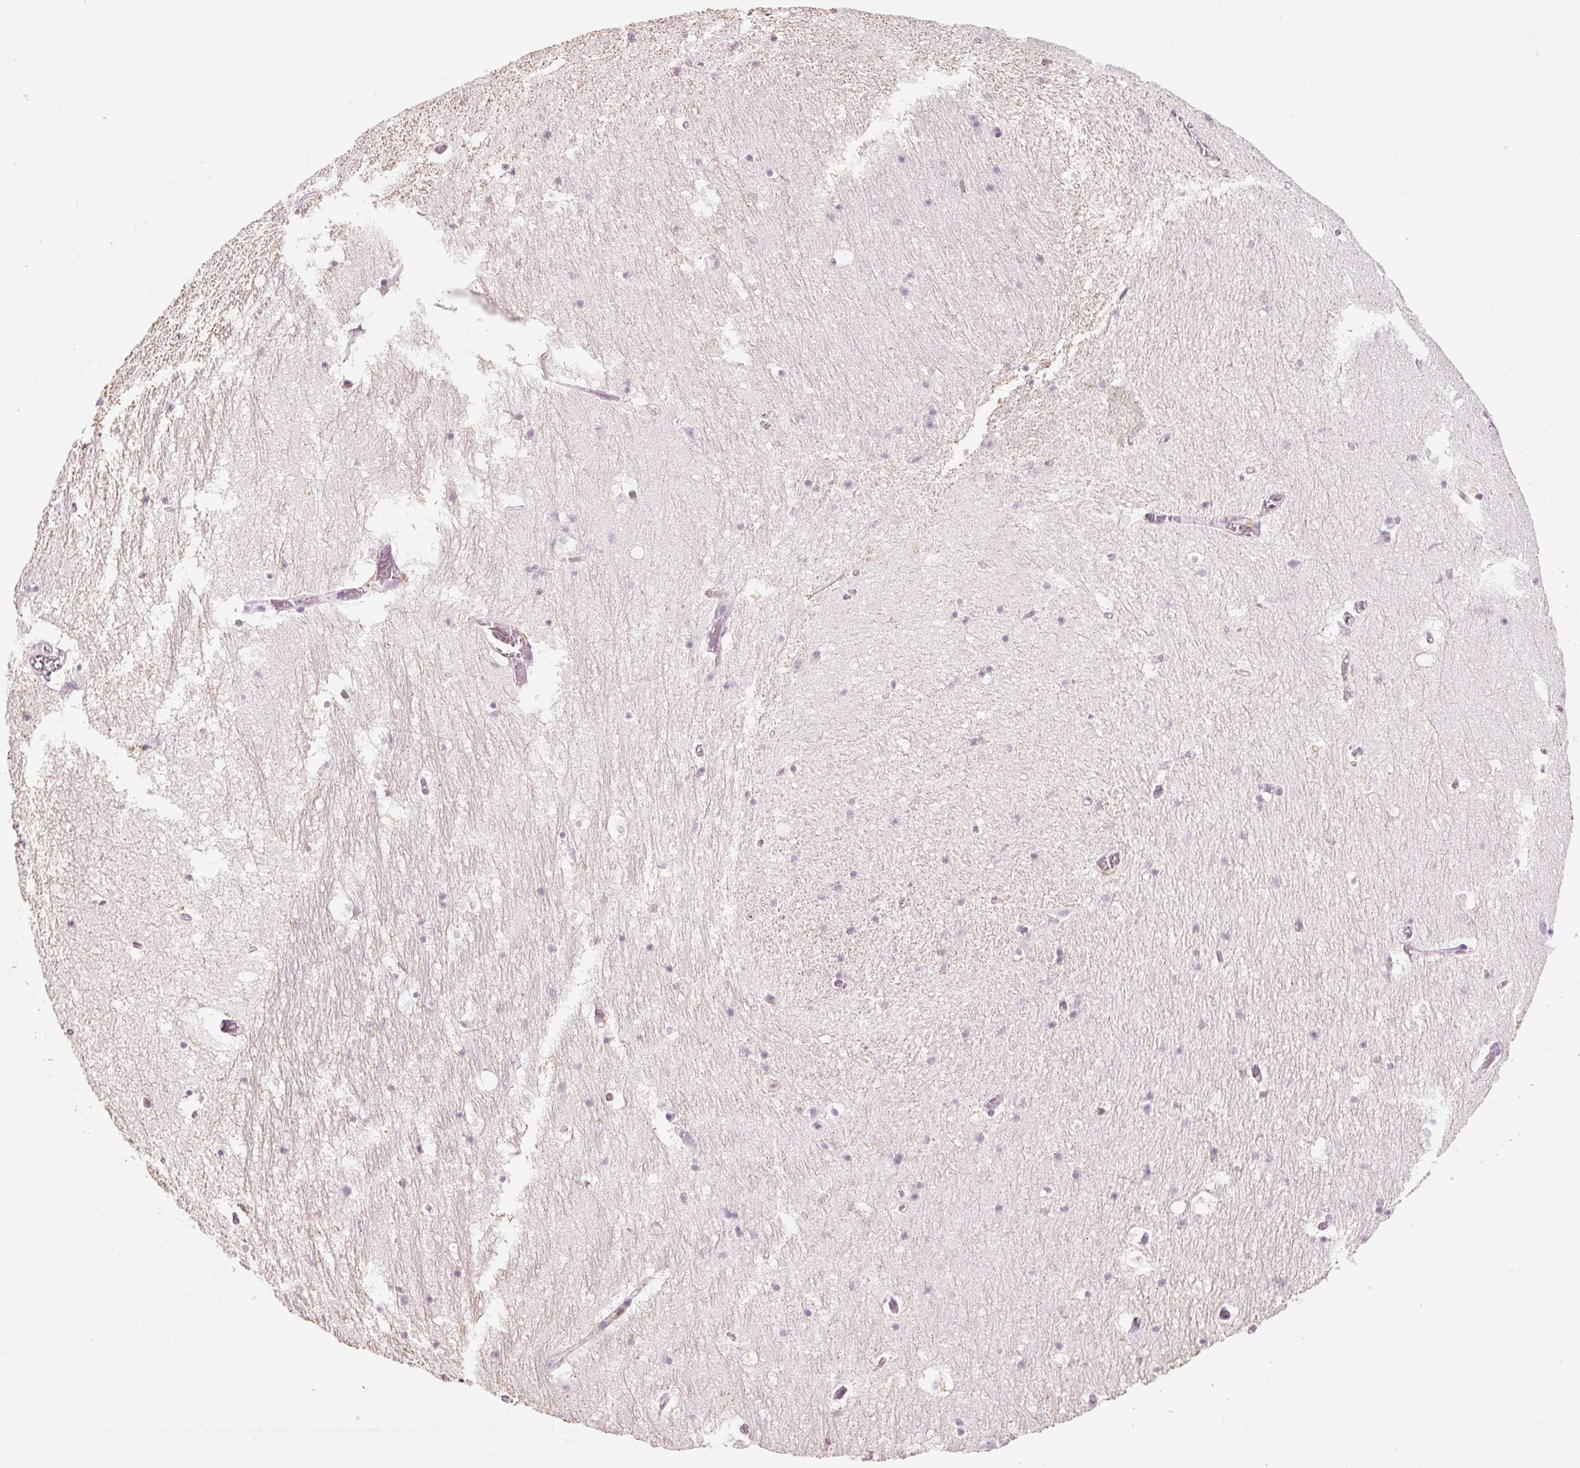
{"staining": {"intensity": "negative", "quantity": "none", "location": "none"}, "tissue": "hippocampus", "cell_type": "Glial cells", "image_type": "normal", "snomed": [{"axis": "morphology", "description": "Normal tissue, NOS"}, {"axis": "topography", "description": "Hippocampus"}], "caption": "Immunohistochemistry (IHC) image of benign hippocampus: hippocampus stained with DAB (3,3'-diaminobenzidine) displays no significant protein positivity in glial cells.", "gene": "MFAP4", "patient": {"sex": "female", "age": 52}}